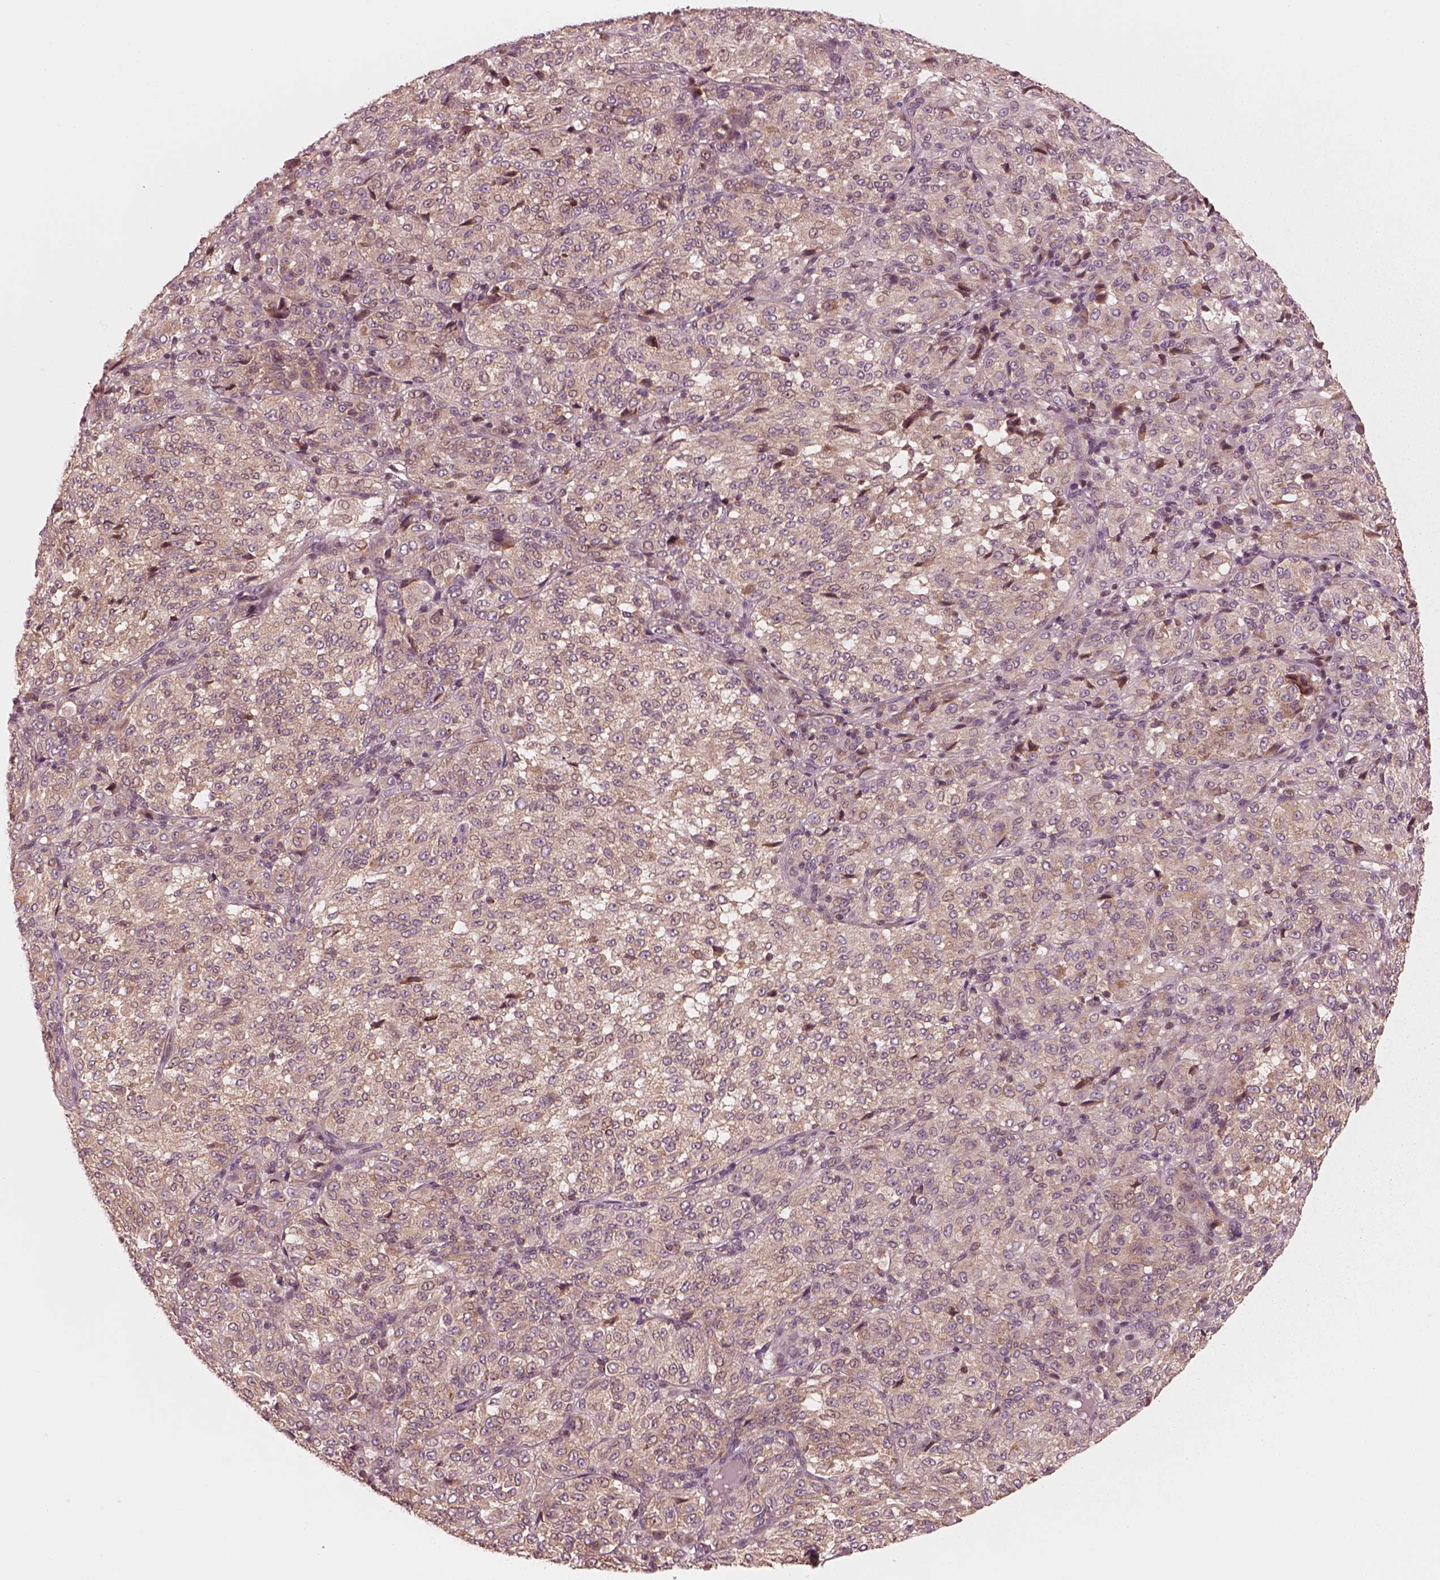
{"staining": {"intensity": "moderate", "quantity": ">75%", "location": "cytoplasmic/membranous"}, "tissue": "melanoma", "cell_type": "Tumor cells", "image_type": "cancer", "snomed": [{"axis": "morphology", "description": "Malignant melanoma, Metastatic site"}, {"axis": "topography", "description": "Brain"}], "caption": "Melanoma was stained to show a protein in brown. There is medium levels of moderate cytoplasmic/membranous staining in approximately >75% of tumor cells.", "gene": "CNOT2", "patient": {"sex": "female", "age": 56}}